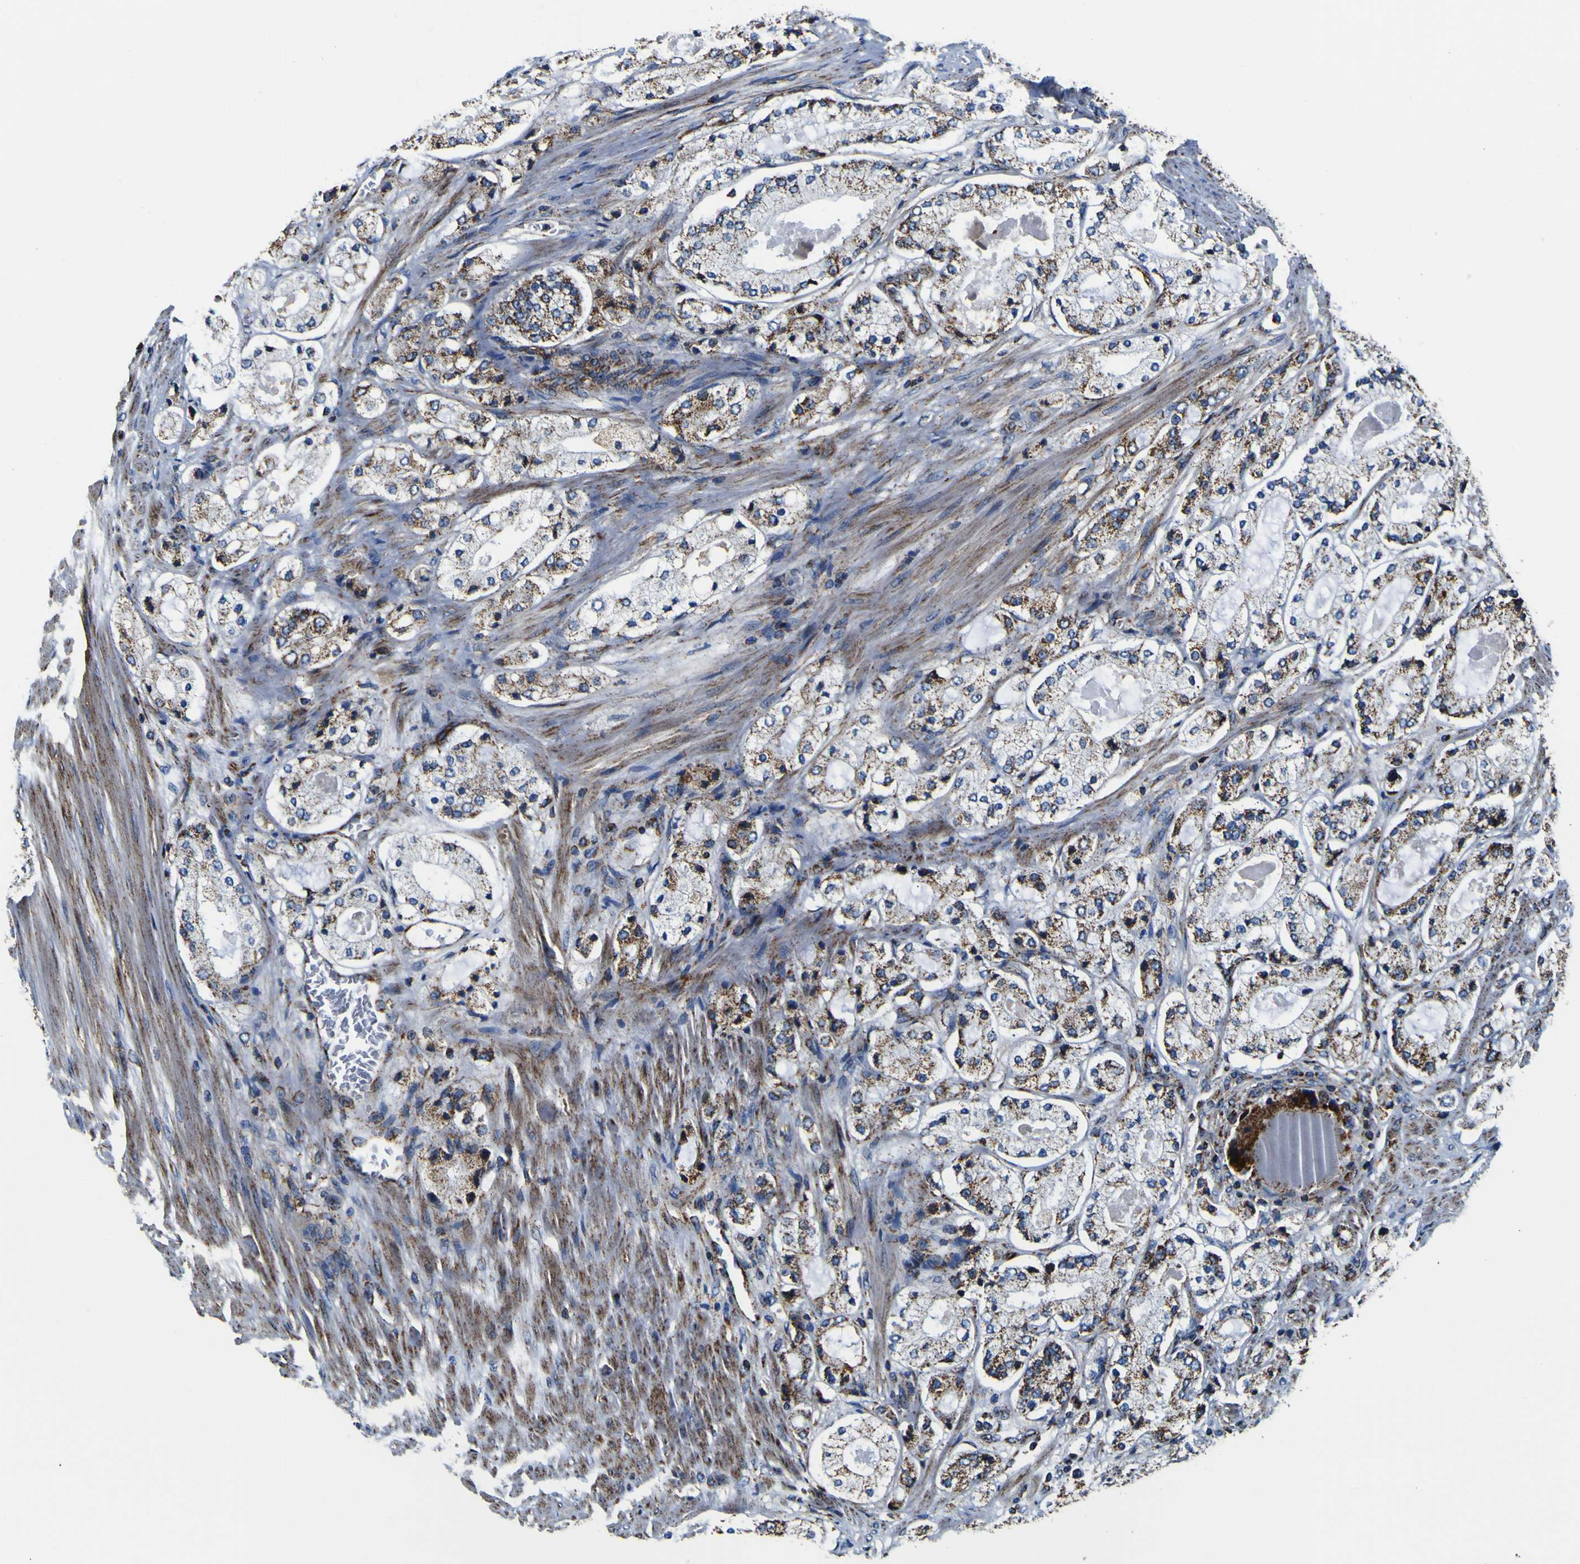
{"staining": {"intensity": "moderate", "quantity": ">75%", "location": "cytoplasmic/membranous"}, "tissue": "prostate cancer", "cell_type": "Tumor cells", "image_type": "cancer", "snomed": [{"axis": "morphology", "description": "Adenocarcinoma, High grade"}, {"axis": "topography", "description": "Prostate"}], "caption": "Protein staining displays moderate cytoplasmic/membranous staining in about >75% of tumor cells in prostate cancer.", "gene": "PTRH2", "patient": {"sex": "male", "age": 65}}